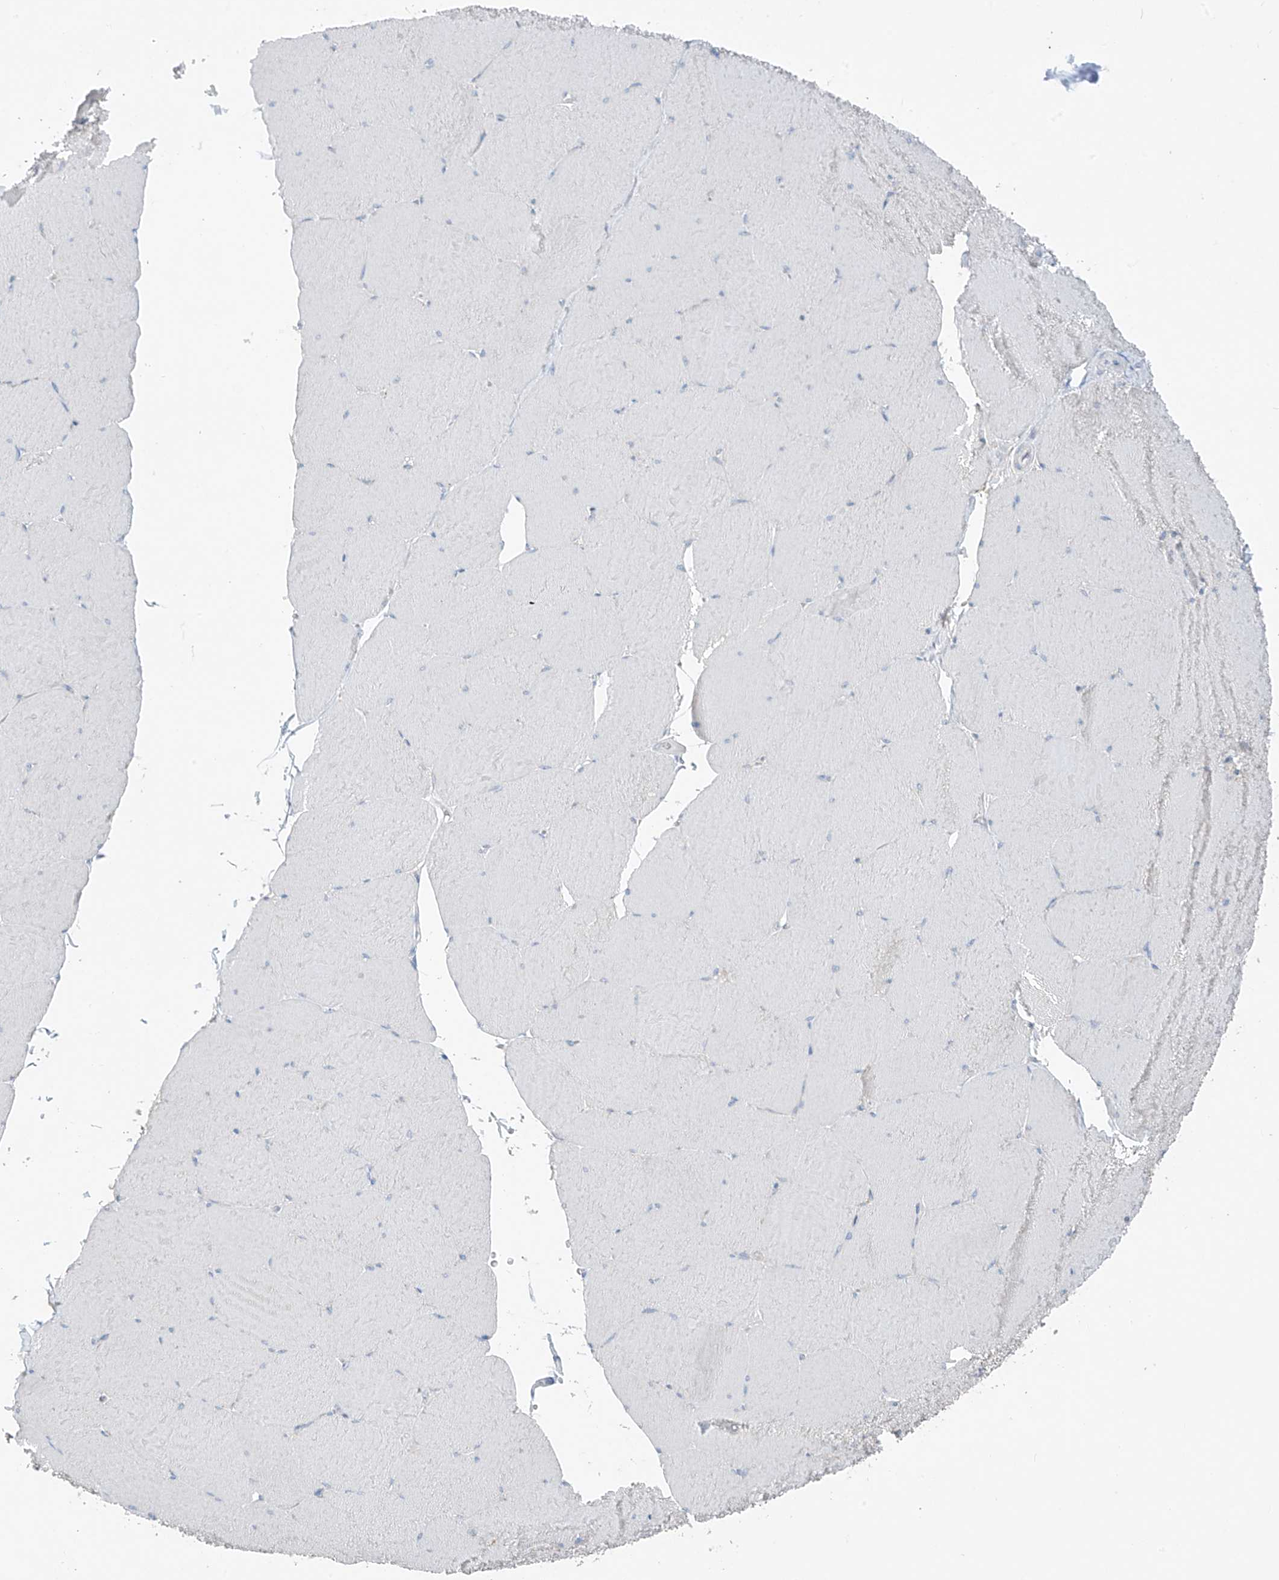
{"staining": {"intensity": "negative", "quantity": "none", "location": "none"}, "tissue": "skeletal muscle", "cell_type": "Myocytes", "image_type": "normal", "snomed": [{"axis": "morphology", "description": "Normal tissue, NOS"}, {"axis": "topography", "description": "Skeletal muscle"}, {"axis": "topography", "description": "Head-Neck"}], "caption": "This is an IHC histopathology image of unremarkable human skeletal muscle. There is no expression in myocytes.", "gene": "RPL4", "patient": {"sex": "male", "age": 66}}